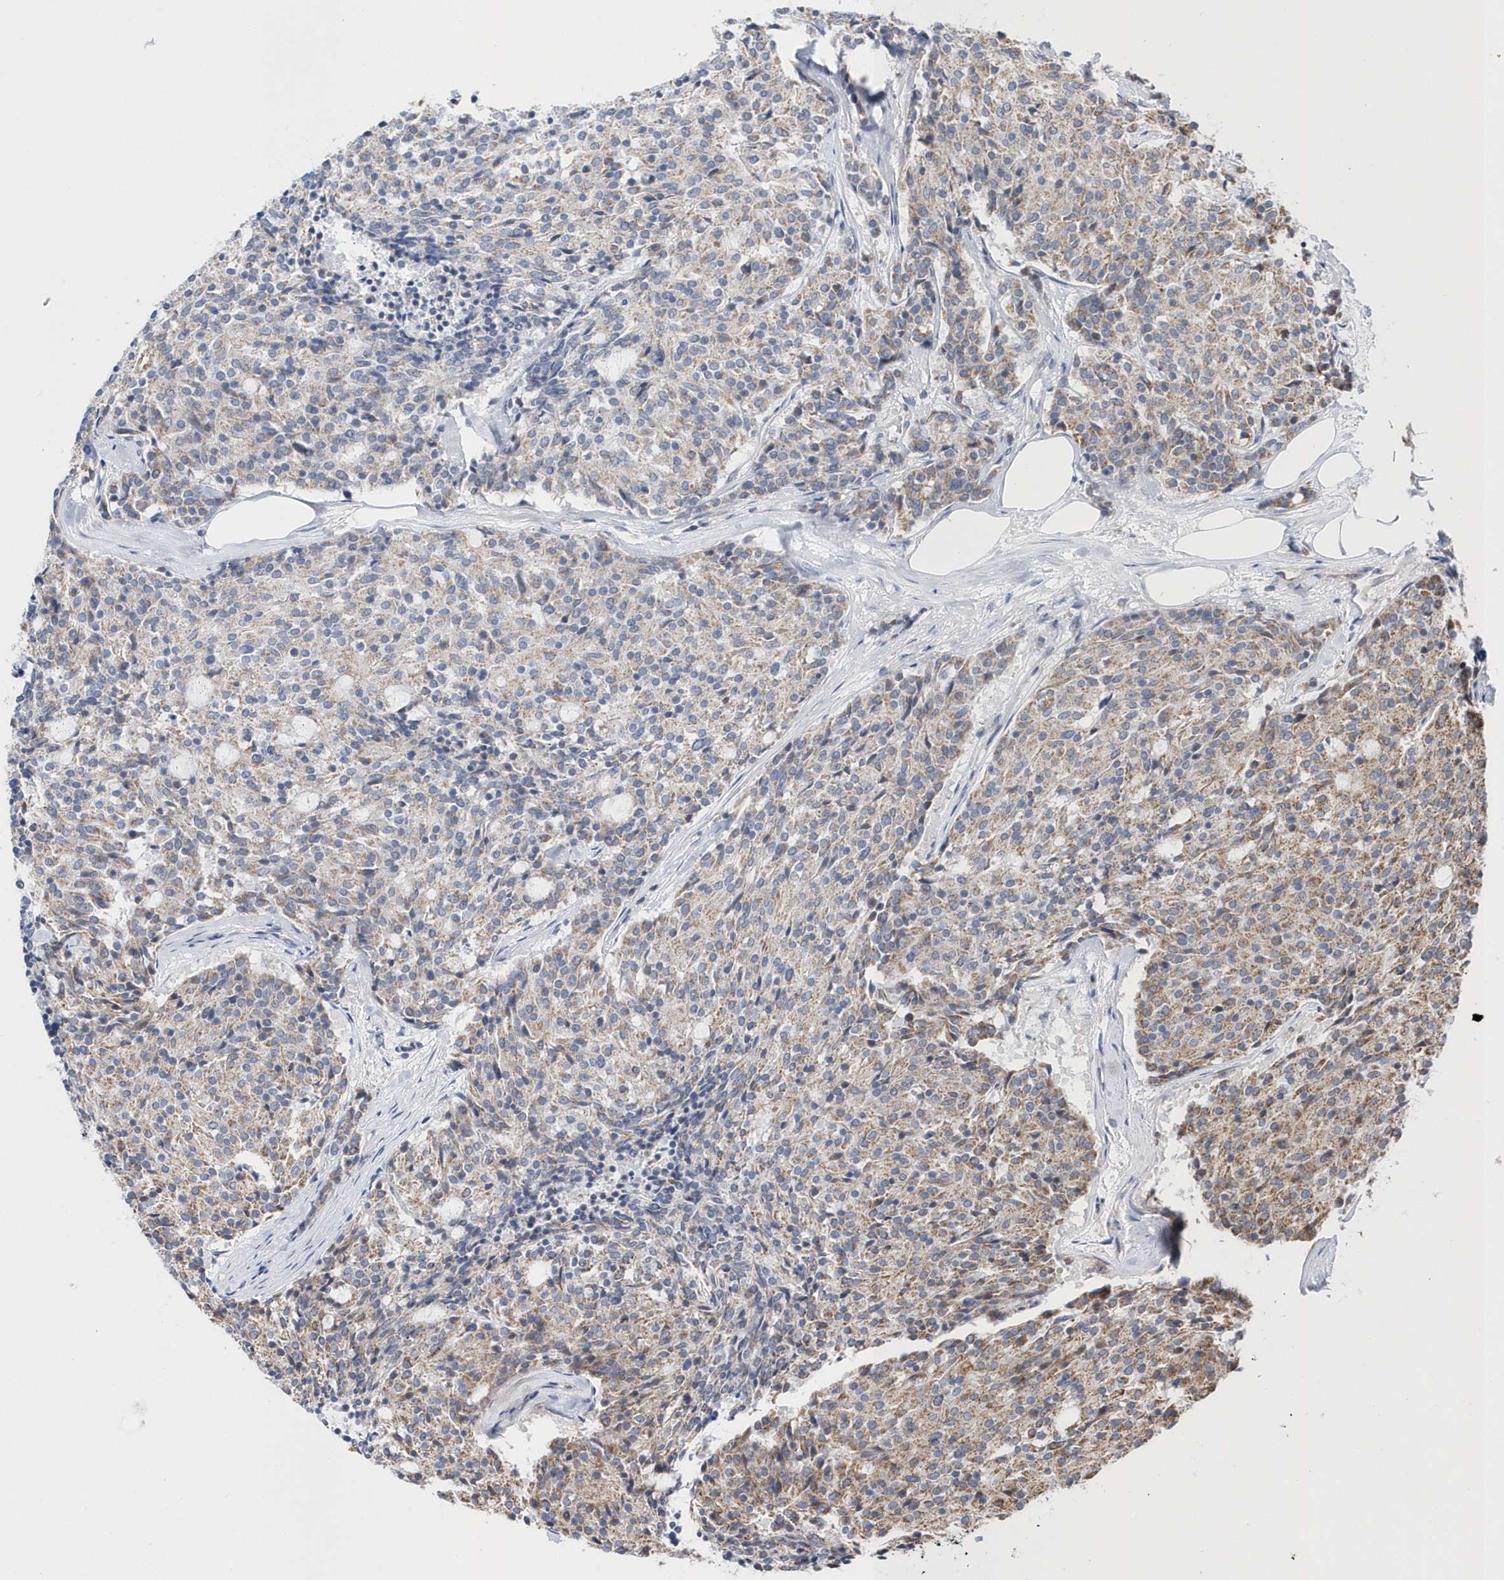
{"staining": {"intensity": "moderate", "quantity": "25%-75%", "location": "cytoplasmic/membranous"}, "tissue": "carcinoid", "cell_type": "Tumor cells", "image_type": "cancer", "snomed": [{"axis": "morphology", "description": "Carcinoid, malignant, NOS"}, {"axis": "topography", "description": "Pancreas"}], "caption": "This is a histology image of IHC staining of malignant carcinoid, which shows moderate expression in the cytoplasmic/membranous of tumor cells.", "gene": "SPATA5", "patient": {"sex": "female", "age": 54}}